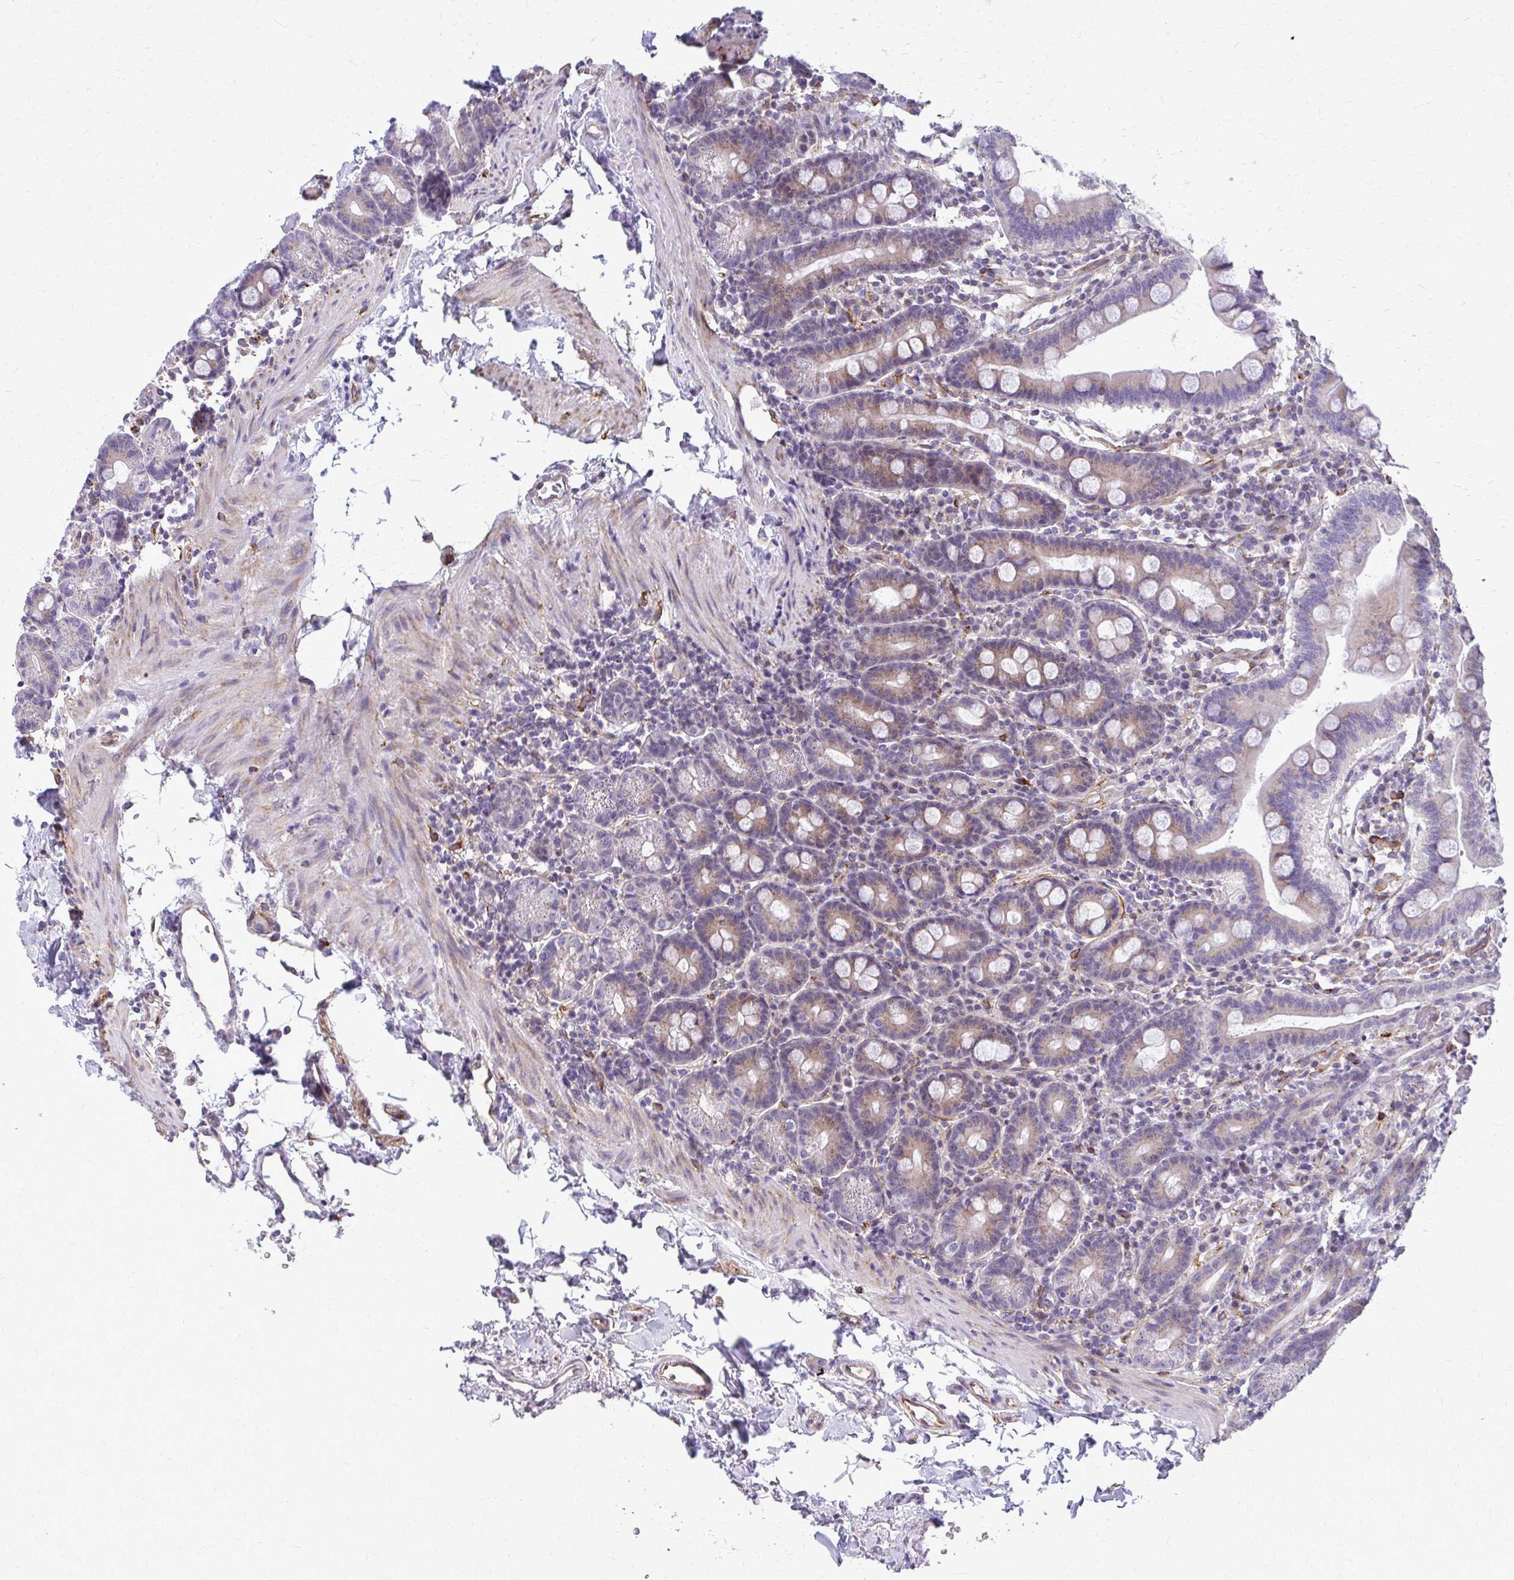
{"staining": {"intensity": "weak", "quantity": "25%-75%", "location": "cytoplasmic/membranous"}, "tissue": "duodenum", "cell_type": "Glandular cells", "image_type": "normal", "snomed": [{"axis": "morphology", "description": "Normal tissue, NOS"}, {"axis": "topography", "description": "Pancreas"}, {"axis": "topography", "description": "Duodenum"}], "caption": "DAB immunohistochemical staining of normal human duodenum demonstrates weak cytoplasmic/membranous protein positivity in approximately 25%-75% of glandular cells.", "gene": "DEPP1", "patient": {"sex": "male", "age": 59}}